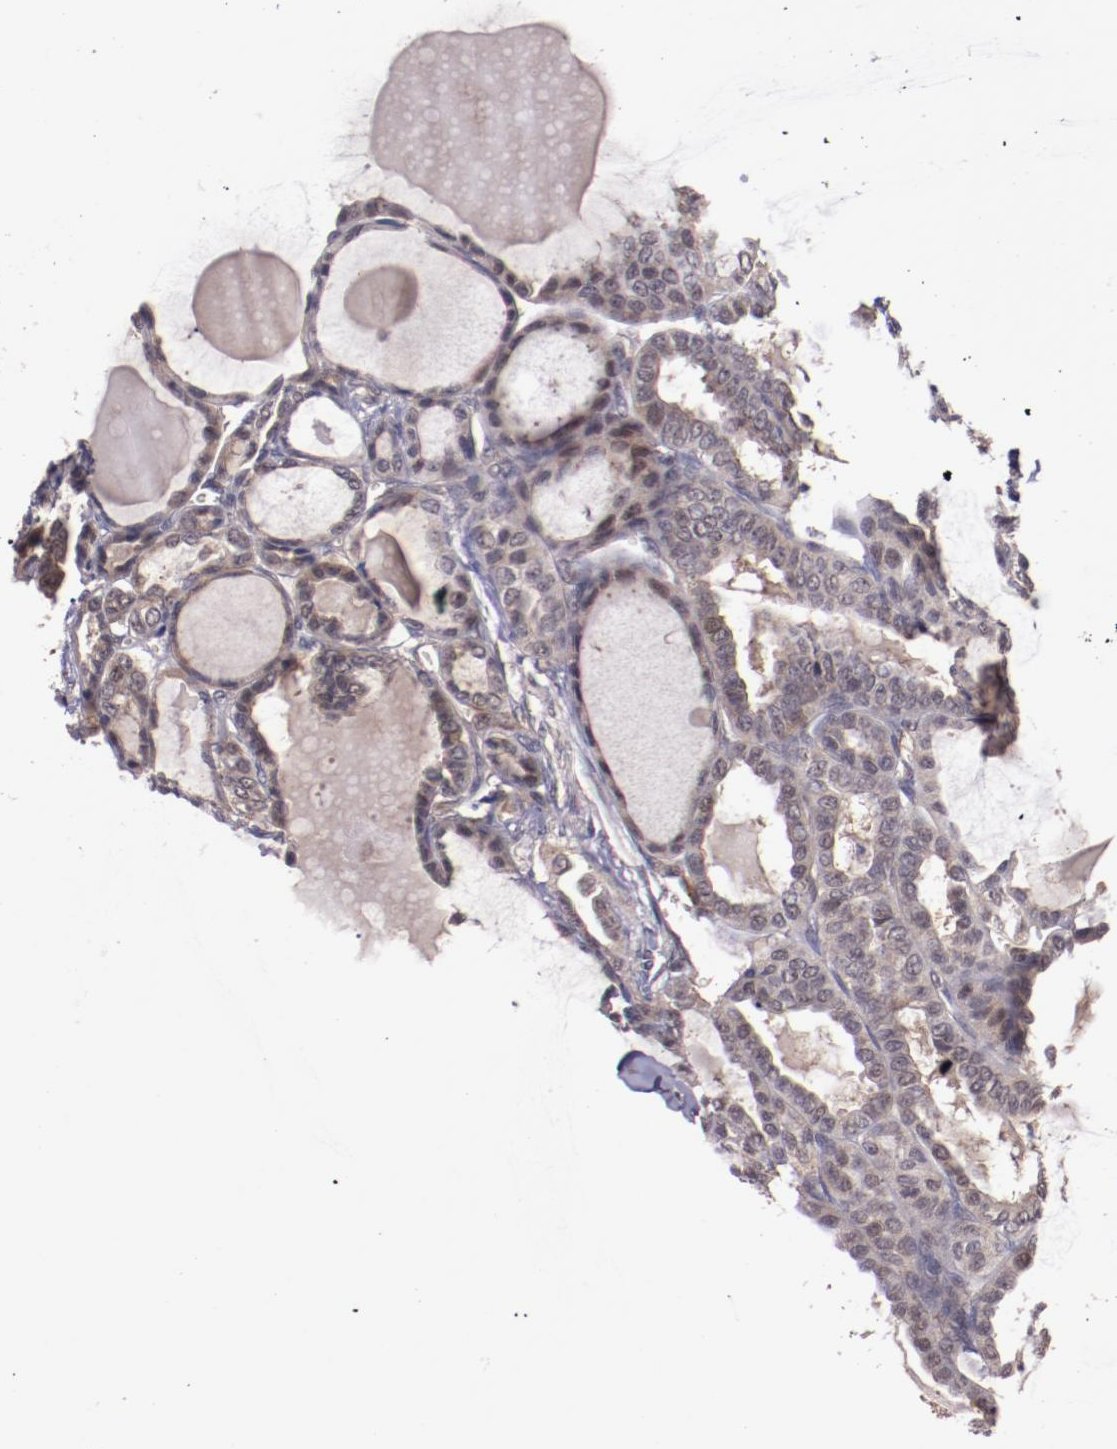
{"staining": {"intensity": "weak", "quantity": ">75%", "location": "cytoplasmic/membranous,nuclear"}, "tissue": "thyroid cancer", "cell_type": "Tumor cells", "image_type": "cancer", "snomed": [{"axis": "morphology", "description": "Carcinoma, NOS"}, {"axis": "topography", "description": "Thyroid gland"}], "caption": "This image reveals IHC staining of human thyroid carcinoma, with low weak cytoplasmic/membranous and nuclear staining in approximately >75% of tumor cells.", "gene": "FTSJ1", "patient": {"sex": "female", "age": 91}}